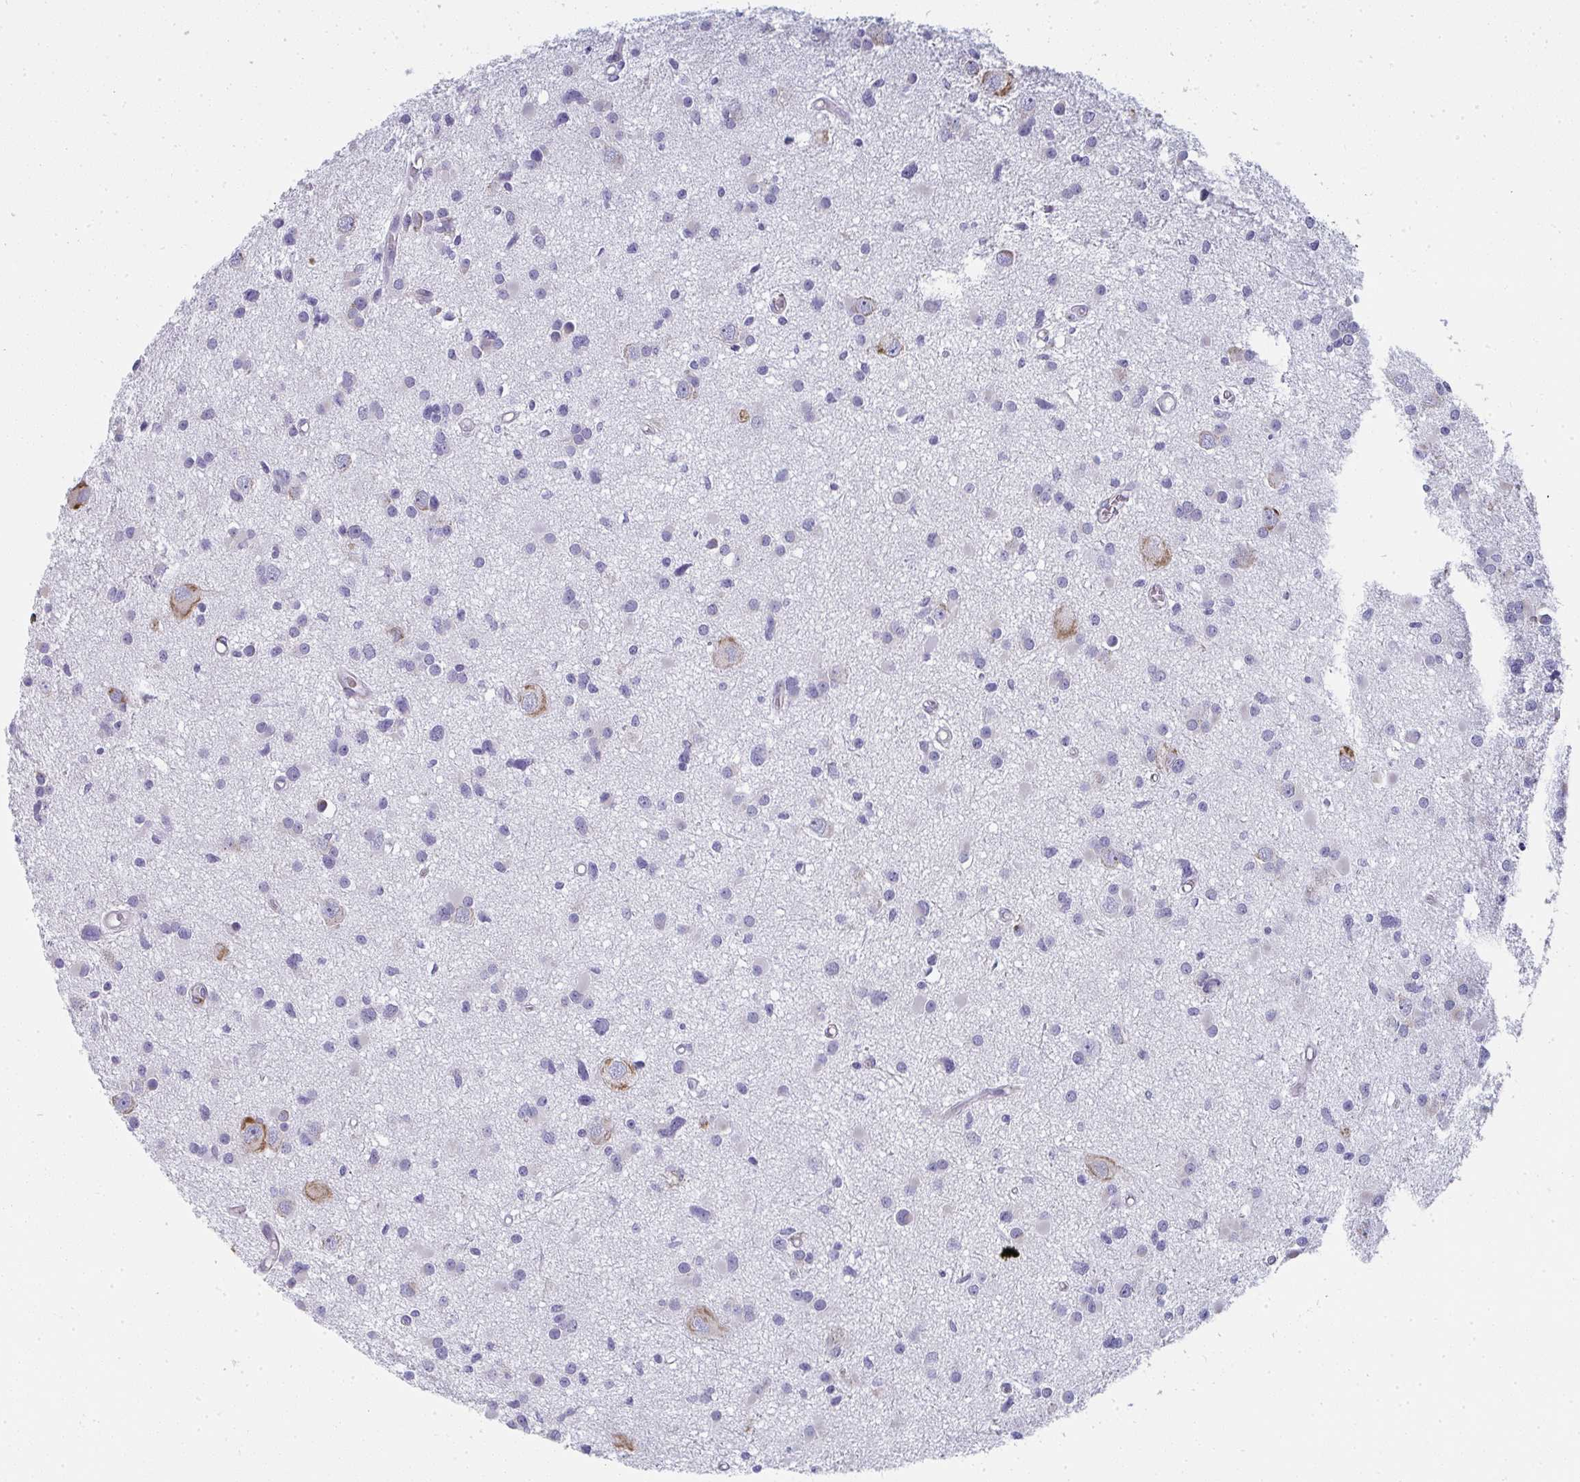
{"staining": {"intensity": "negative", "quantity": "none", "location": "none"}, "tissue": "glioma", "cell_type": "Tumor cells", "image_type": "cancer", "snomed": [{"axis": "morphology", "description": "Glioma, malignant, High grade"}, {"axis": "topography", "description": "Brain"}], "caption": "There is no significant staining in tumor cells of glioma. (Brightfield microscopy of DAB (3,3'-diaminobenzidine) IHC at high magnification).", "gene": "SHROOM1", "patient": {"sex": "male", "age": 54}}